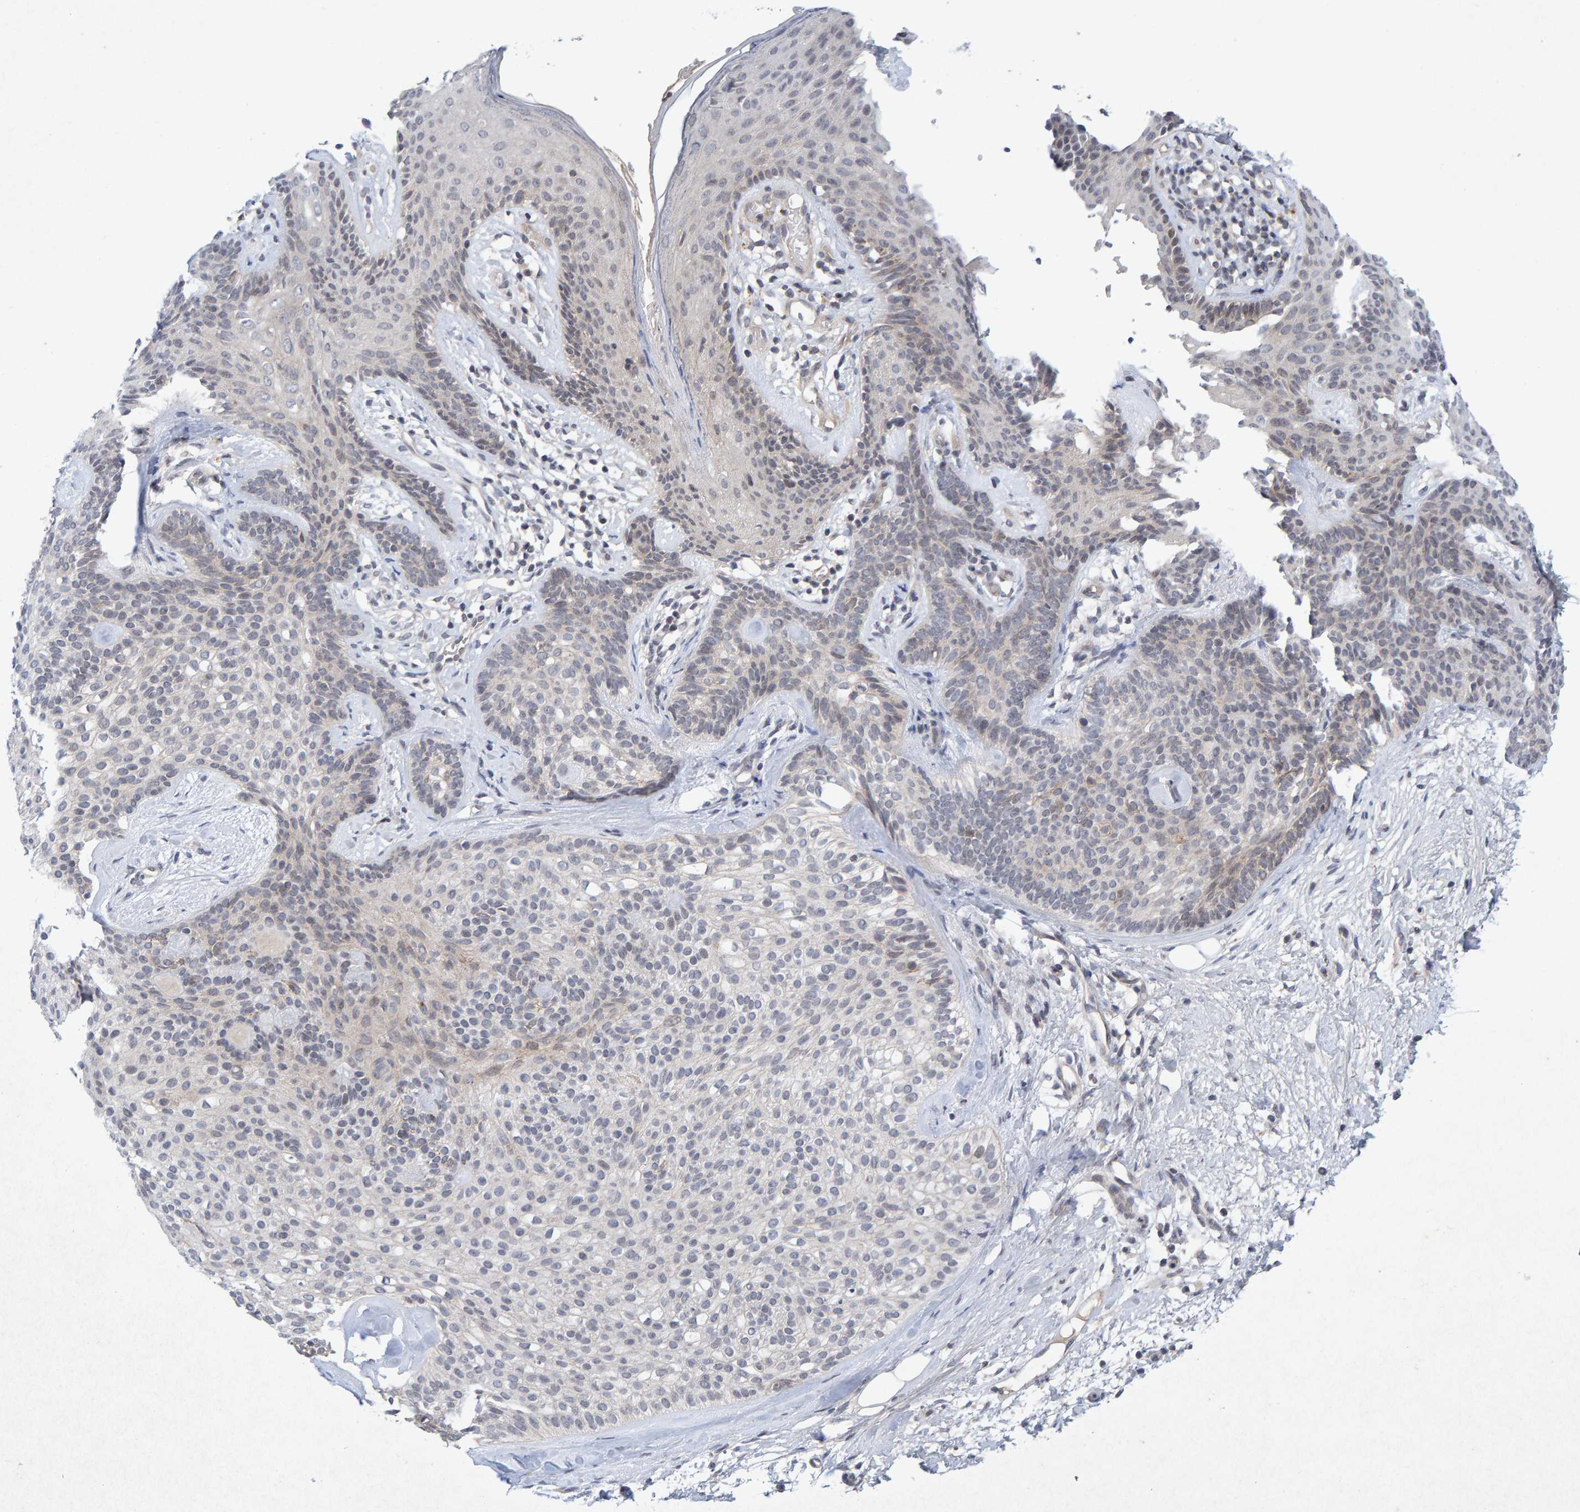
{"staining": {"intensity": "negative", "quantity": "none", "location": "none"}, "tissue": "skin cancer", "cell_type": "Tumor cells", "image_type": "cancer", "snomed": [{"axis": "morphology", "description": "Developmental malformation"}, {"axis": "morphology", "description": "Basal cell carcinoma"}, {"axis": "topography", "description": "Skin"}], "caption": "Immunohistochemistry of basal cell carcinoma (skin) displays no staining in tumor cells.", "gene": "CDH2", "patient": {"sex": "female", "age": 62}}